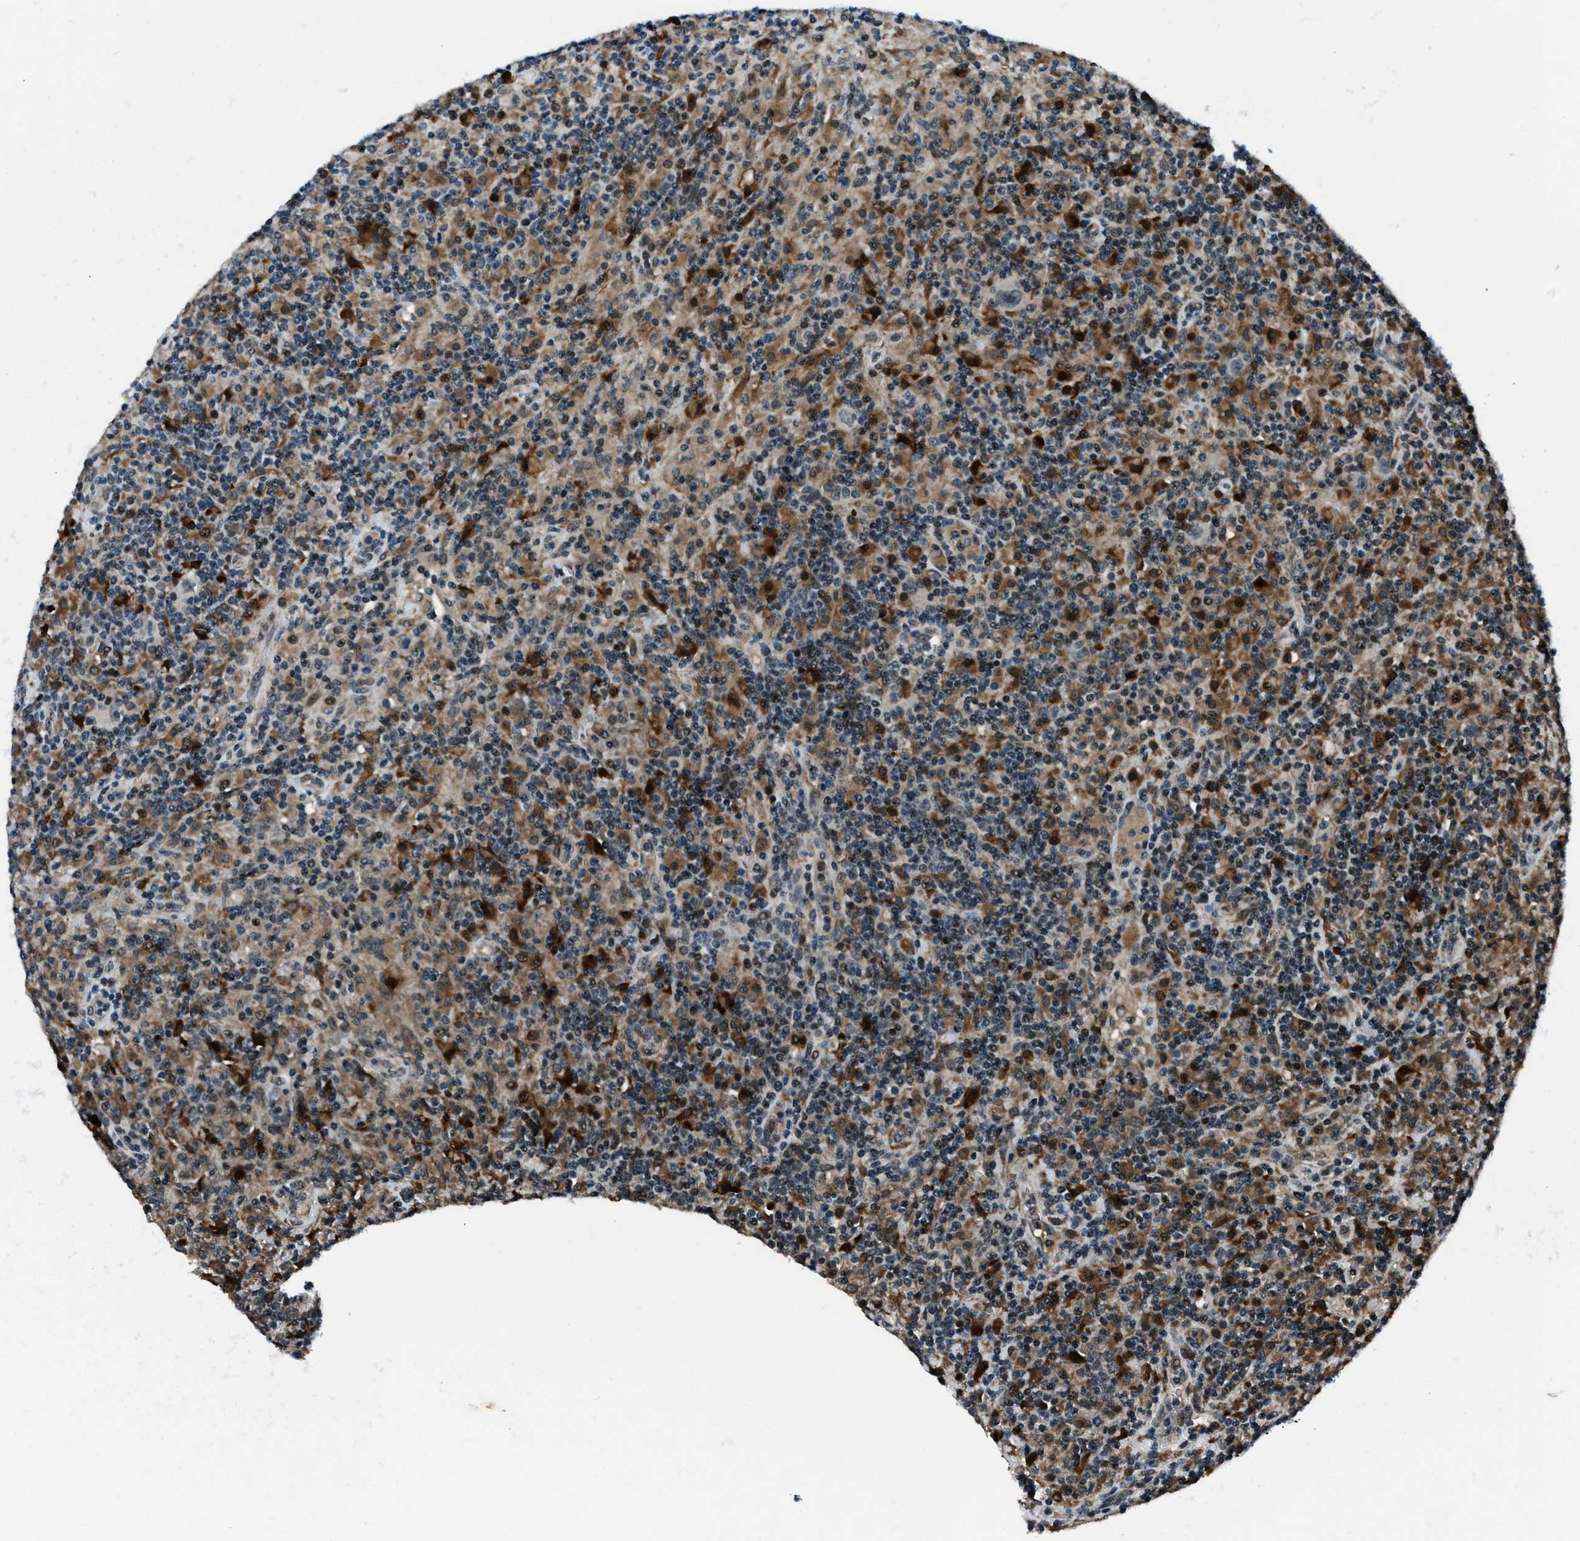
{"staining": {"intensity": "strong", "quantity": "25%-75%", "location": "cytoplasmic/membranous,nuclear"}, "tissue": "lymphoma", "cell_type": "Tumor cells", "image_type": "cancer", "snomed": [{"axis": "morphology", "description": "Hodgkin's disease, NOS"}, {"axis": "topography", "description": "Lymph node"}], "caption": "Lymphoma was stained to show a protein in brown. There is high levels of strong cytoplasmic/membranous and nuclear staining in approximately 25%-75% of tumor cells.", "gene": "ACTL9", "patient": {"sex": "male", "age": 70}}